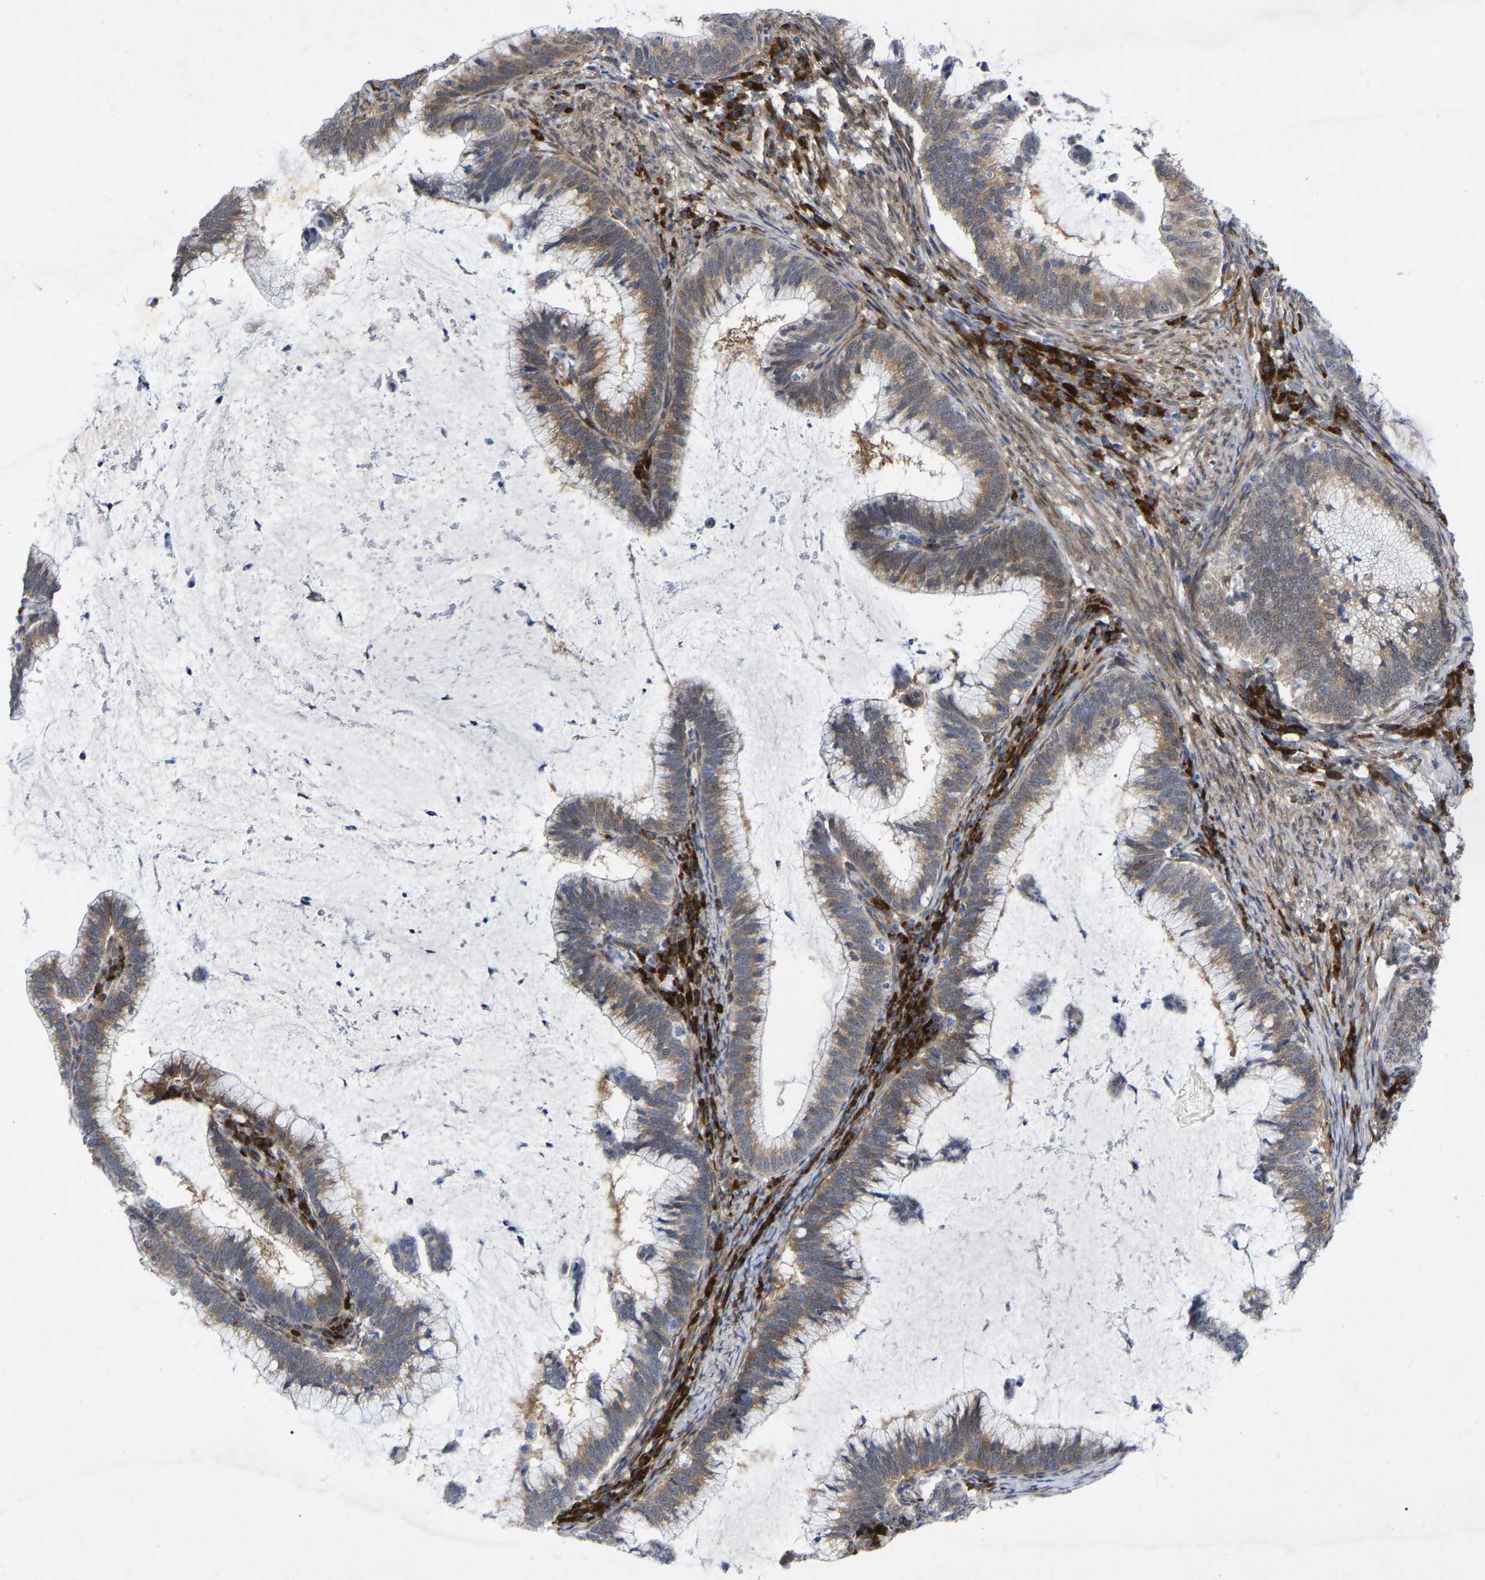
{"staining": {"intensity": "moderate", "quantity": ">75%", "location": "cytoplasmic/membranous"}, "tissue": "cervical cancer", "cell_type": "Tumor cells", "image_type": "cancer", "snomed": [{"axis": "morphology", "description": "Adenocarcinoma, NOS"}, {"axis": "topography", "description": "Cervix"}], "caption": "Moderate cytoplasmic/membranous staining is seen in approximately >75% of tumor cells in cervical adenocarcinoma.", "gene": "UBE4B", "patient": {"sex": "female", "age": 36}}